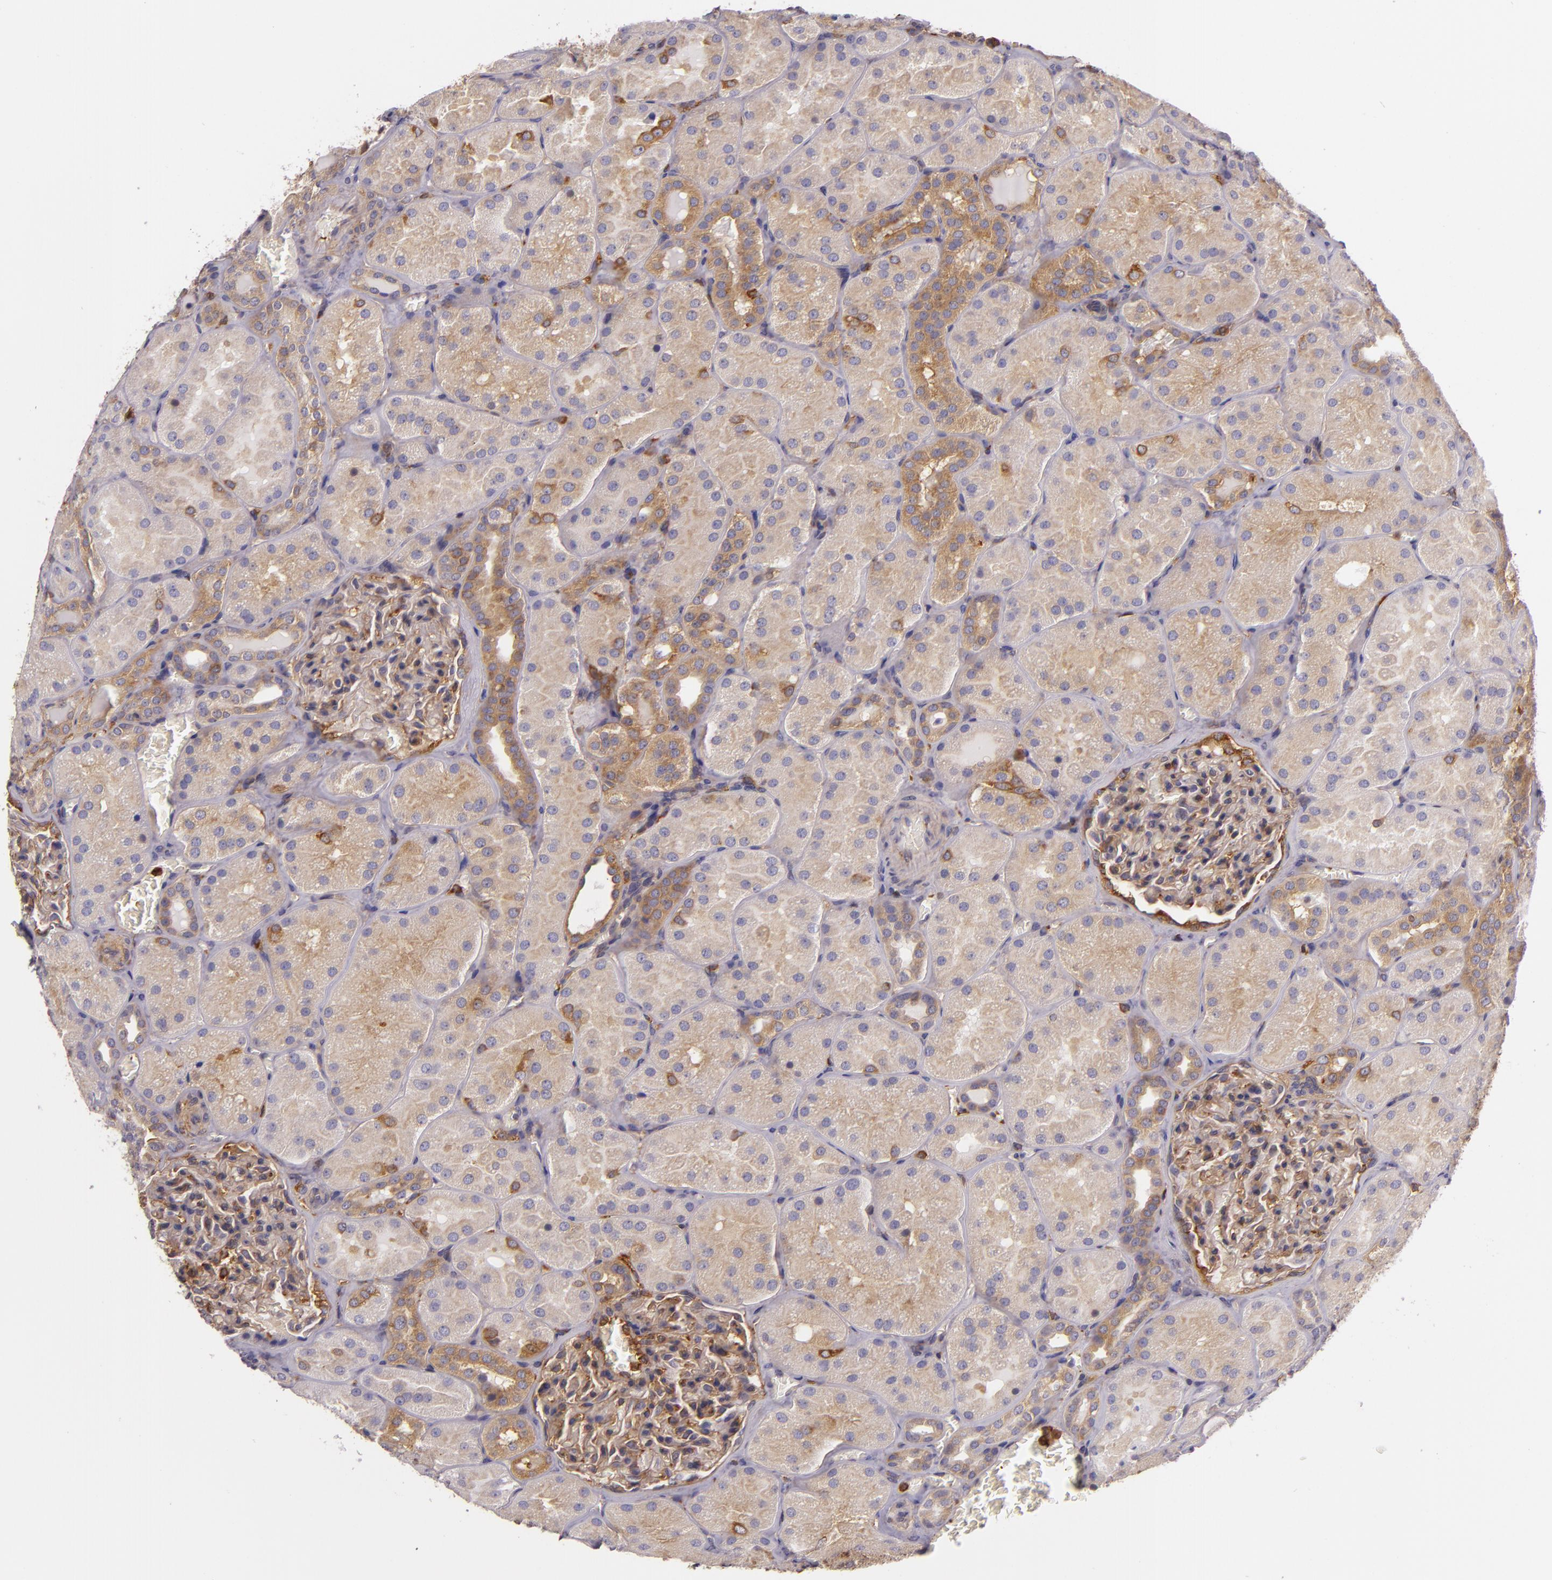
{"staining": {"intensity": "moderate", "quantity": ">75%", "location": "cytoplasmic/membranous"}, "tissue": "kidney", "cell_type": "Cells in glomeruli", "image_type": "normal", "snomed": [{"axis": "morphology", "description": "Normal tissue, NOS"}, {"axis": "topography", "description": "Kidney"}], "caption": "IHC of normal kidney exhibits medium levels of moderate cytoplasmic/membranous positivity in approximately >75% of cells in glomeruli.", "gene": "TLN1", "patient": {"sex": "male", "age": 28}}